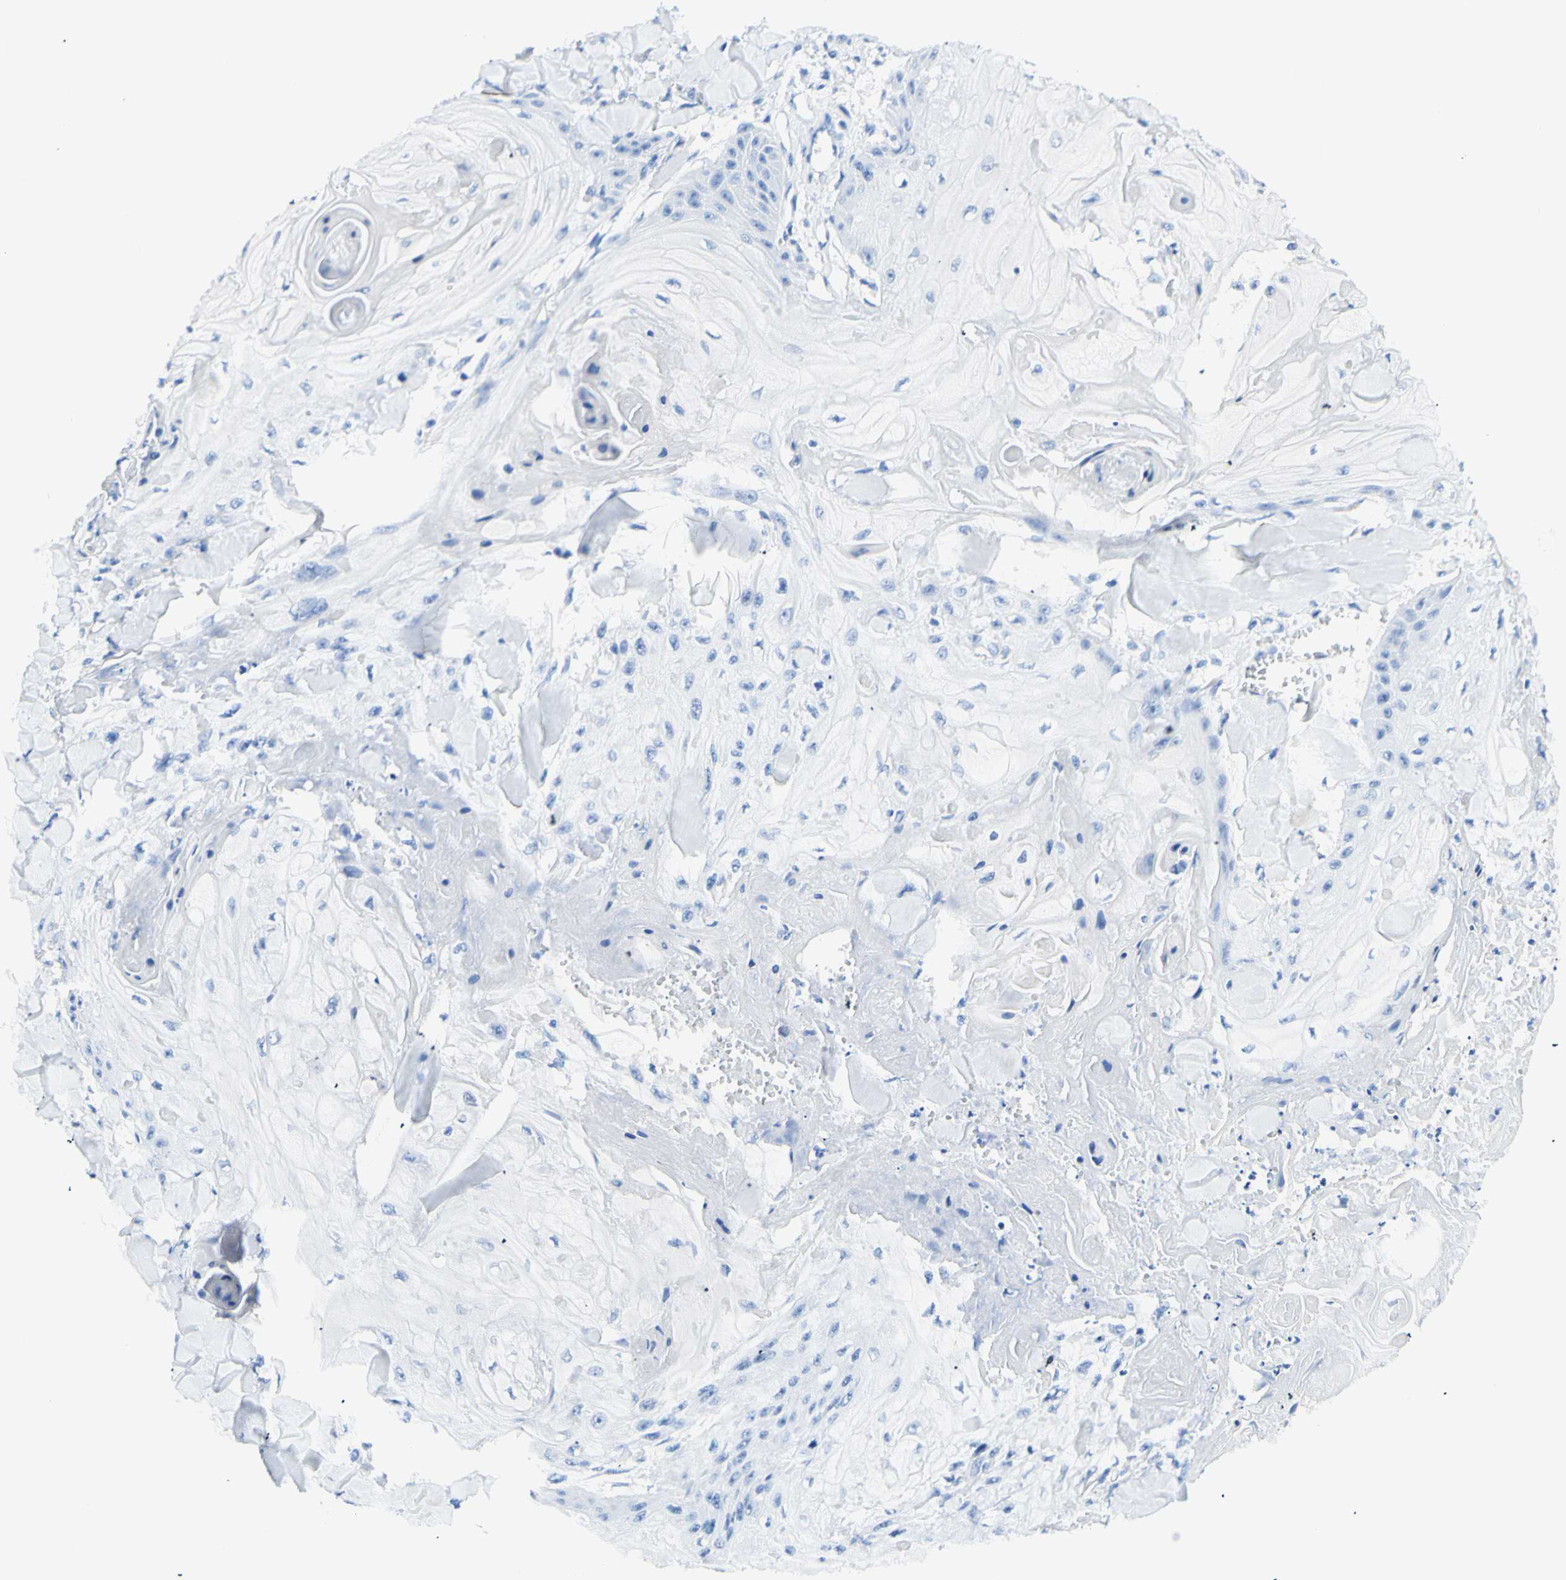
{"staining": {"intensity": "negative", "quantity": "none", "location": "none"}, "tissue": "skin cancer", "cell_type": "Tumor cells", "image_type": "cancer", "snomed": [{"axis": "morphology", "description": "Squamous cell carcinoma, NOS"}, {"axis": "topography", "description": "Skin"}], "caption": "DAB (3,3'-diaminobenzidine) immunohistochemical staining of squamous cell carcinoma (skin) exhibits no significant positivity in tumor cells.", "gene": "MYH2", "patient": {"sex": "male", "age": 74}}